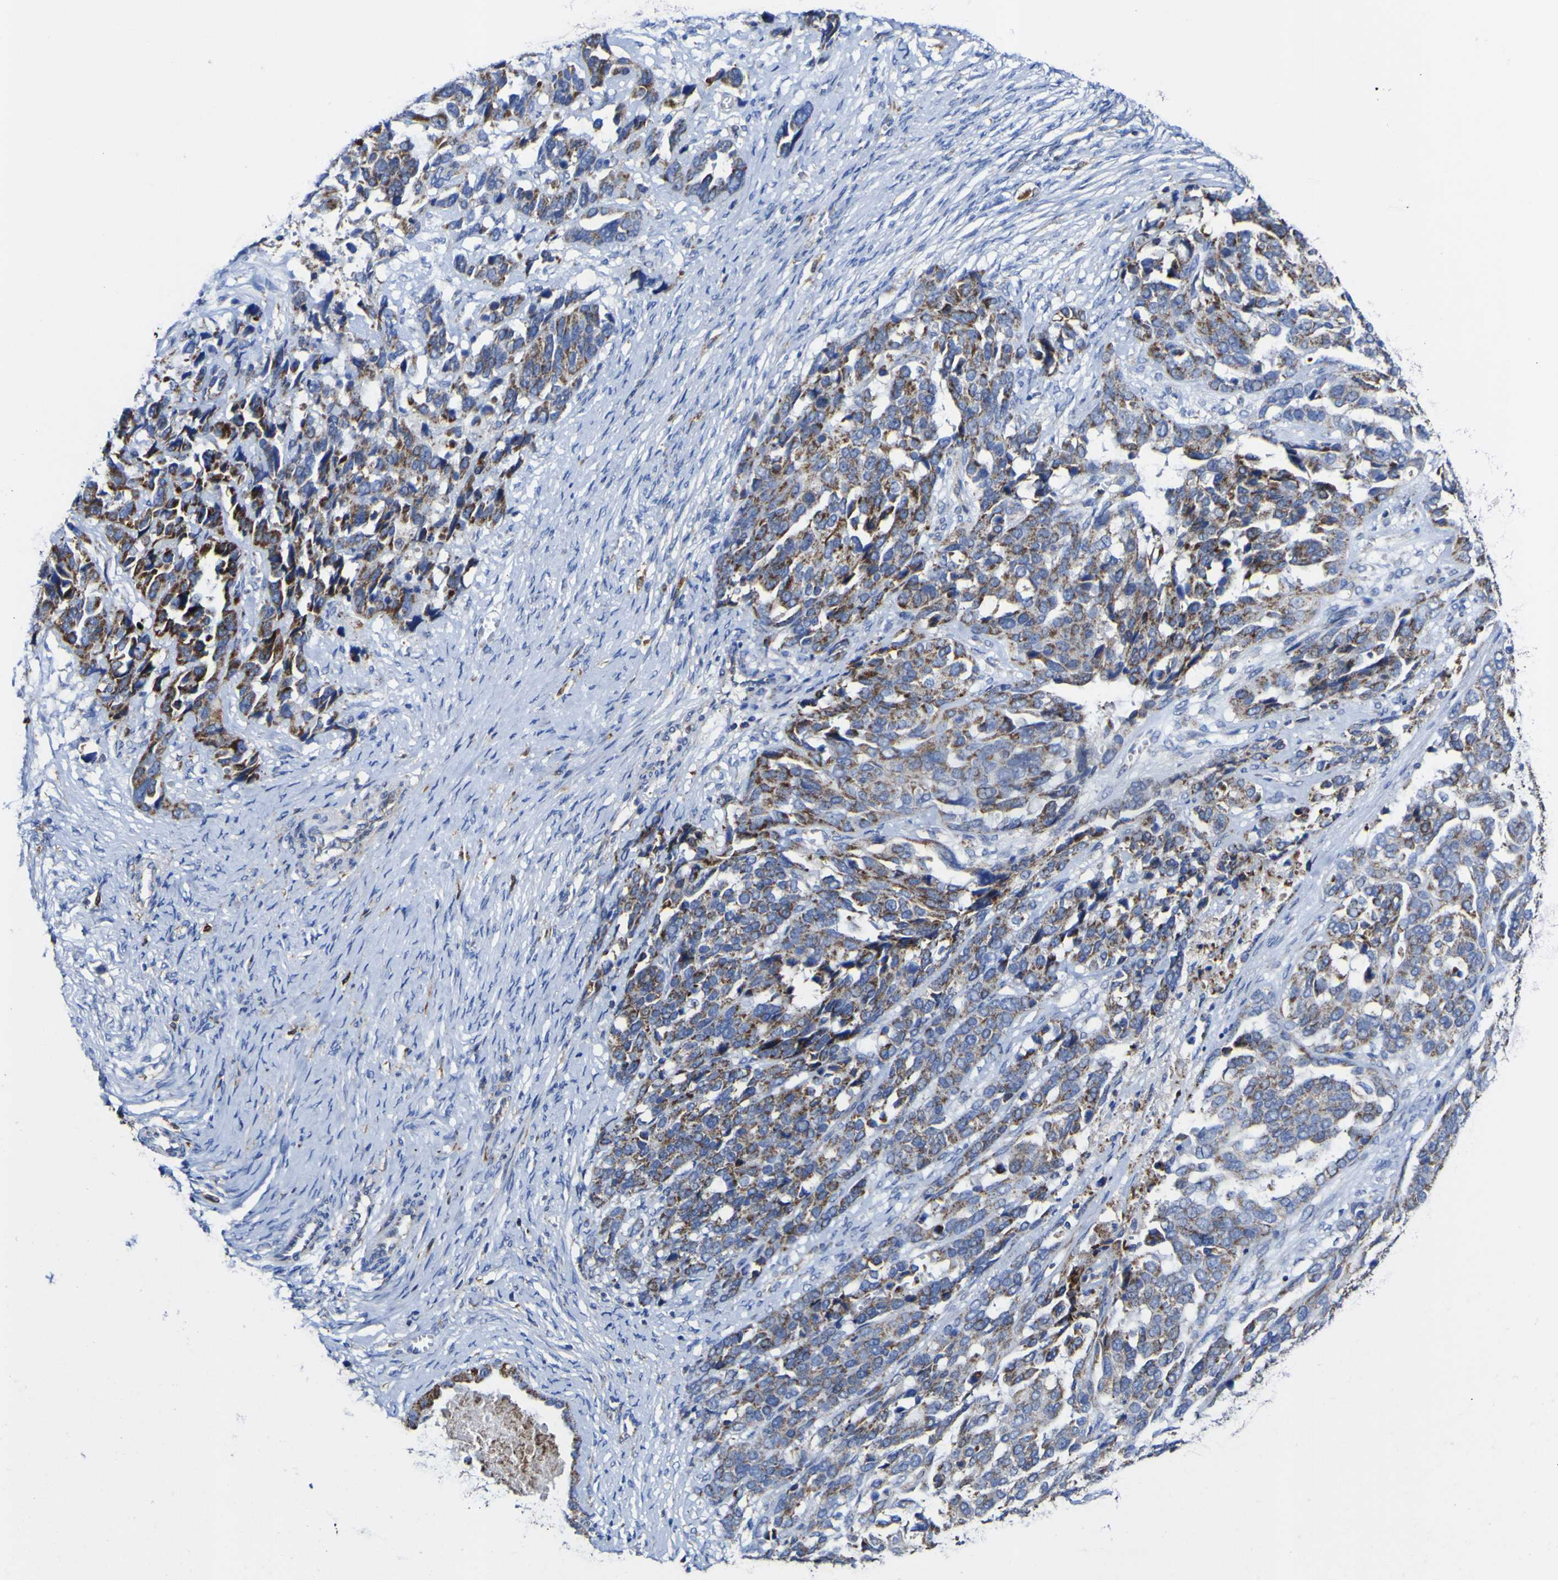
{"staining": {"intensity": "strong", "quantity": "25%-75%", "location": "cytoplasmic/membranous"}, "tissue": "ovarian cancer", "cell_type": "Tumor cells", "image_type": "cancer", "snomed": [{"axis": "morphology", "description": "Cystadenocarcinoma, serous, NOS"}, {"axis": "topography", "description": "Ovary"}], "caption": "Strong cytoplasmic/membranous expression for a protein is seen in approximately 25%-75% of tumor cells of ovarian cancer using immunohistochemistry (IHC).", "gene": "CCDC90B", "patient": {"sex": "female", "age": 44}}